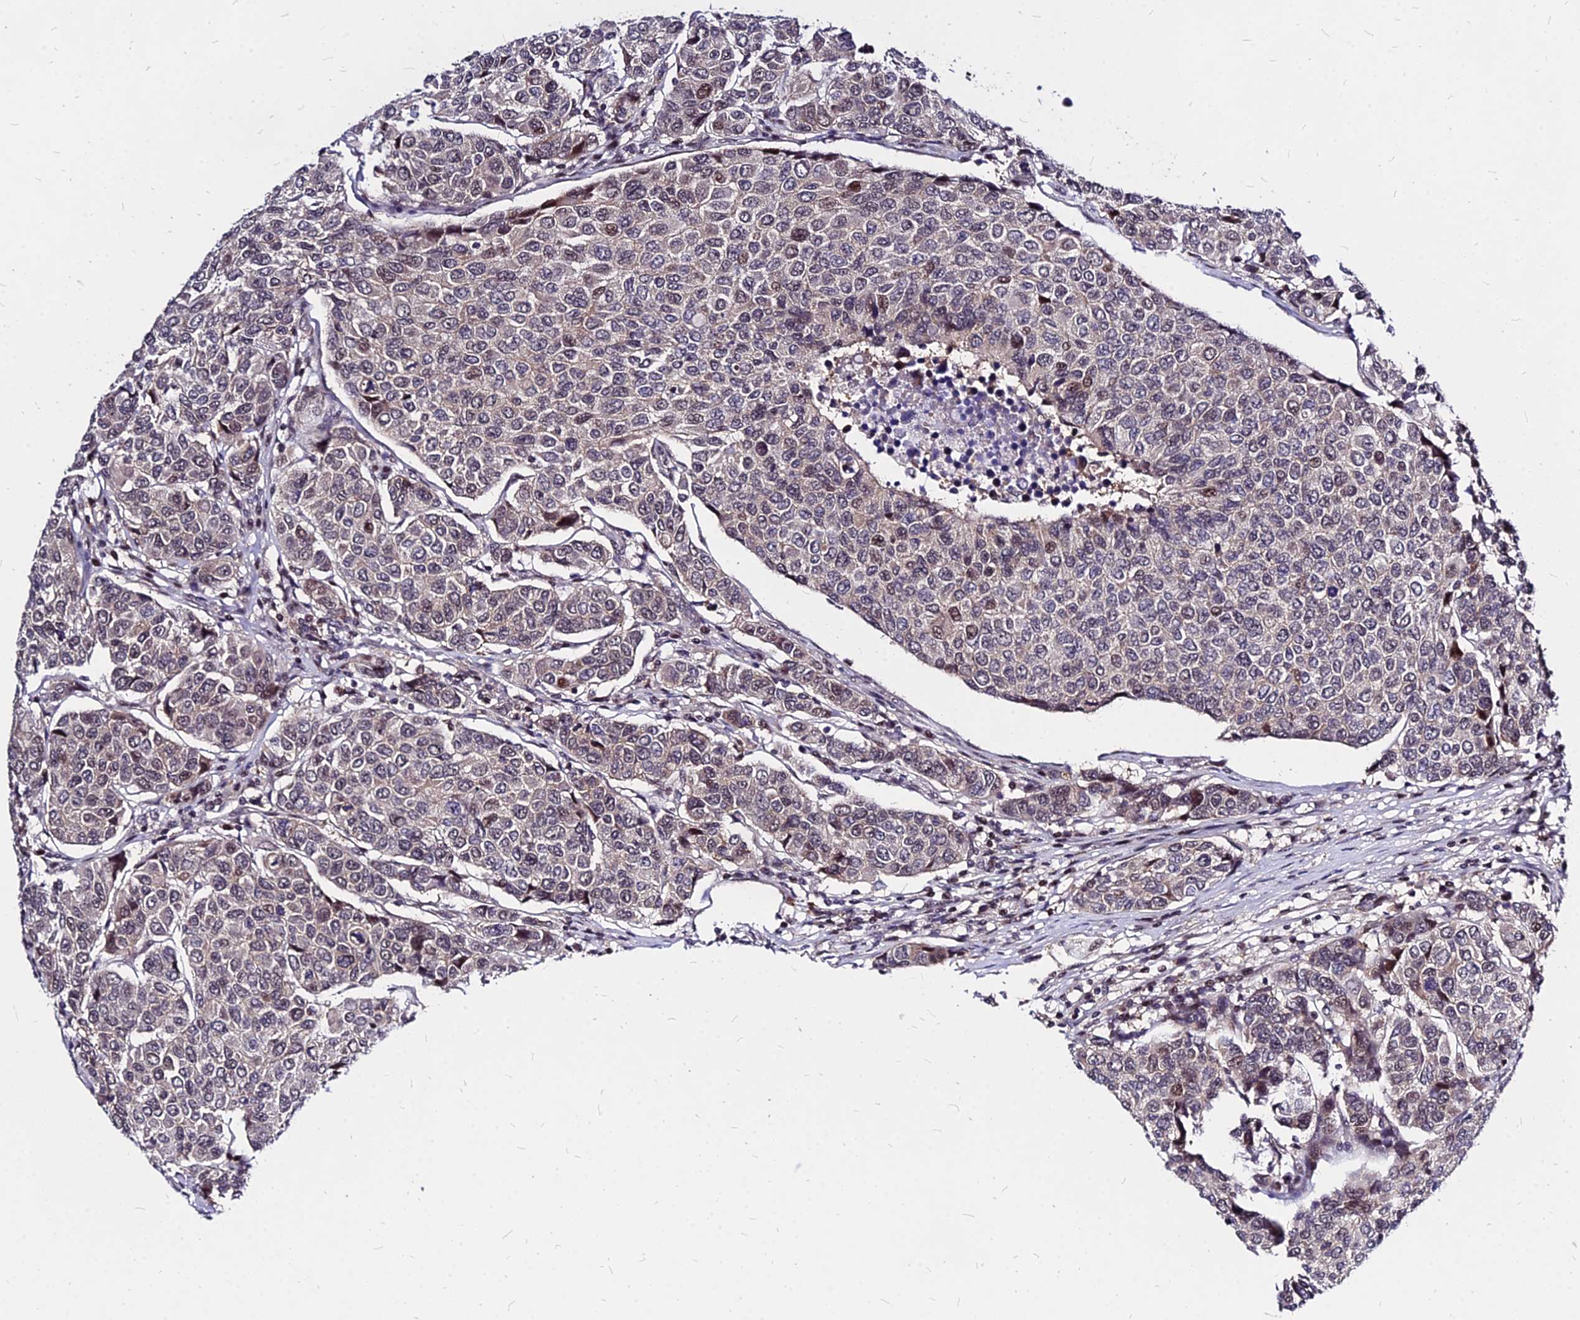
{"staining": {"intensity": "moderate", "quantity": "<25%", "location": "nuclear"}, "tissue": "breast cancer", "cell_type": "Tumor cells", "image_type": "cancer", "snomed": [{"axis": "morphology", "description": "Duct carcinoma"}, {"axis": "topography", "description": "Breast"}], "caption": "Immunohistochemistry image of neoplastic tissue: human breast cancer (intraductal carcinoma) stained using immunohistochemistry (IHC) demonstrates low levels of moderate protein expression localized specifically in the nuclear of tumor cells, appearing as a nuclear brown color.", "gene": "DDX55", "patient": {"sex": "female", "age": 55}}